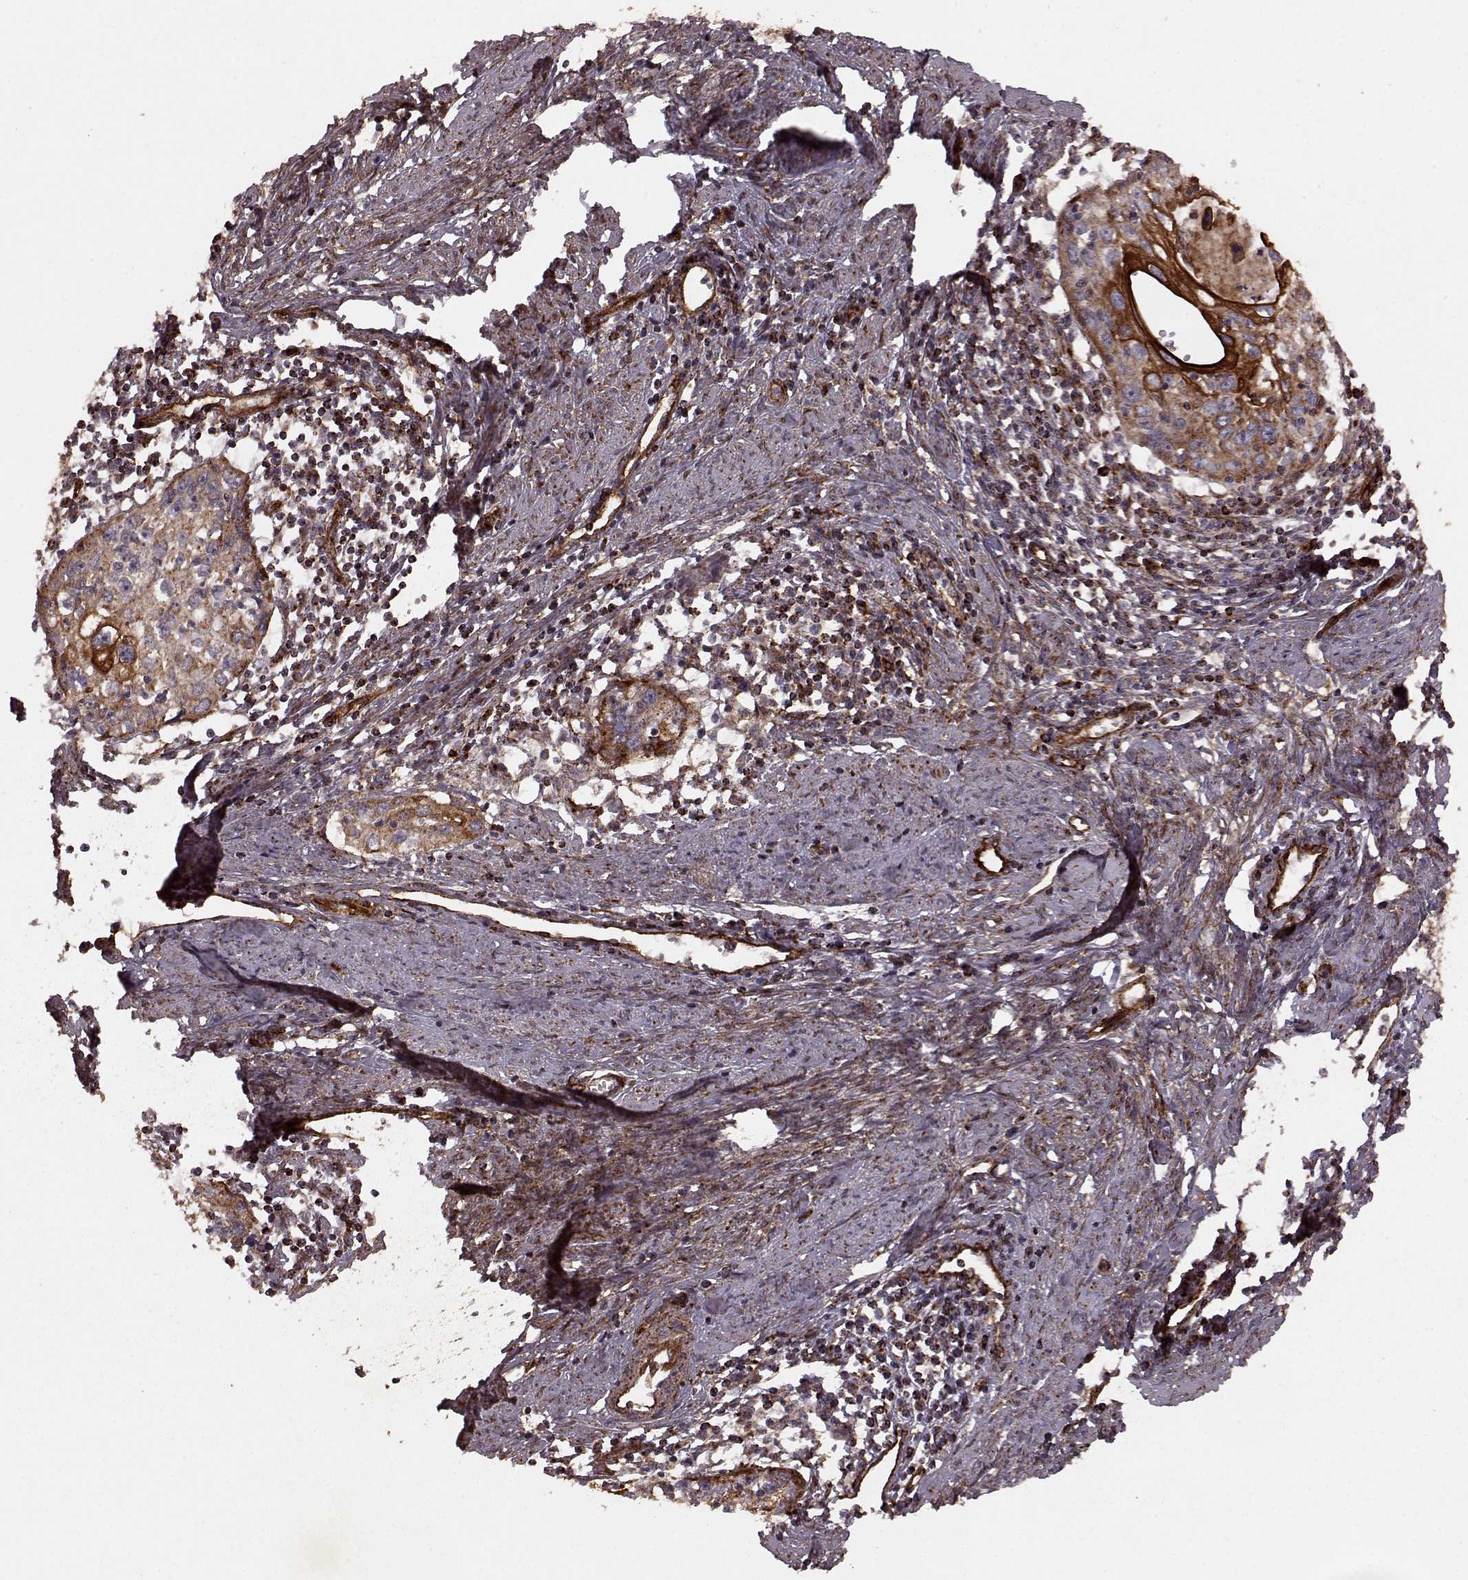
{"staining": {"intensity": "moderate", "quantity": ">75%", "location": "cytoplasmic/membranous"}, "tissue": "cervical cancer", "cell_type": "Tumor cells", "image_type": "cancer", "snomed": [{"axis": "morphology", "description": "Squamous cell carcinoma, NOS"}, {"axis": "topography", "description": "Cervix"}], "caption": "Tumor cells display medium levels of moderate cytoplasmic/membranous staining in about >75% of cells in human cervical squamous cell carcinoma.", "gene": "FXN", "patient": {"sex": "female", "age": 40}}